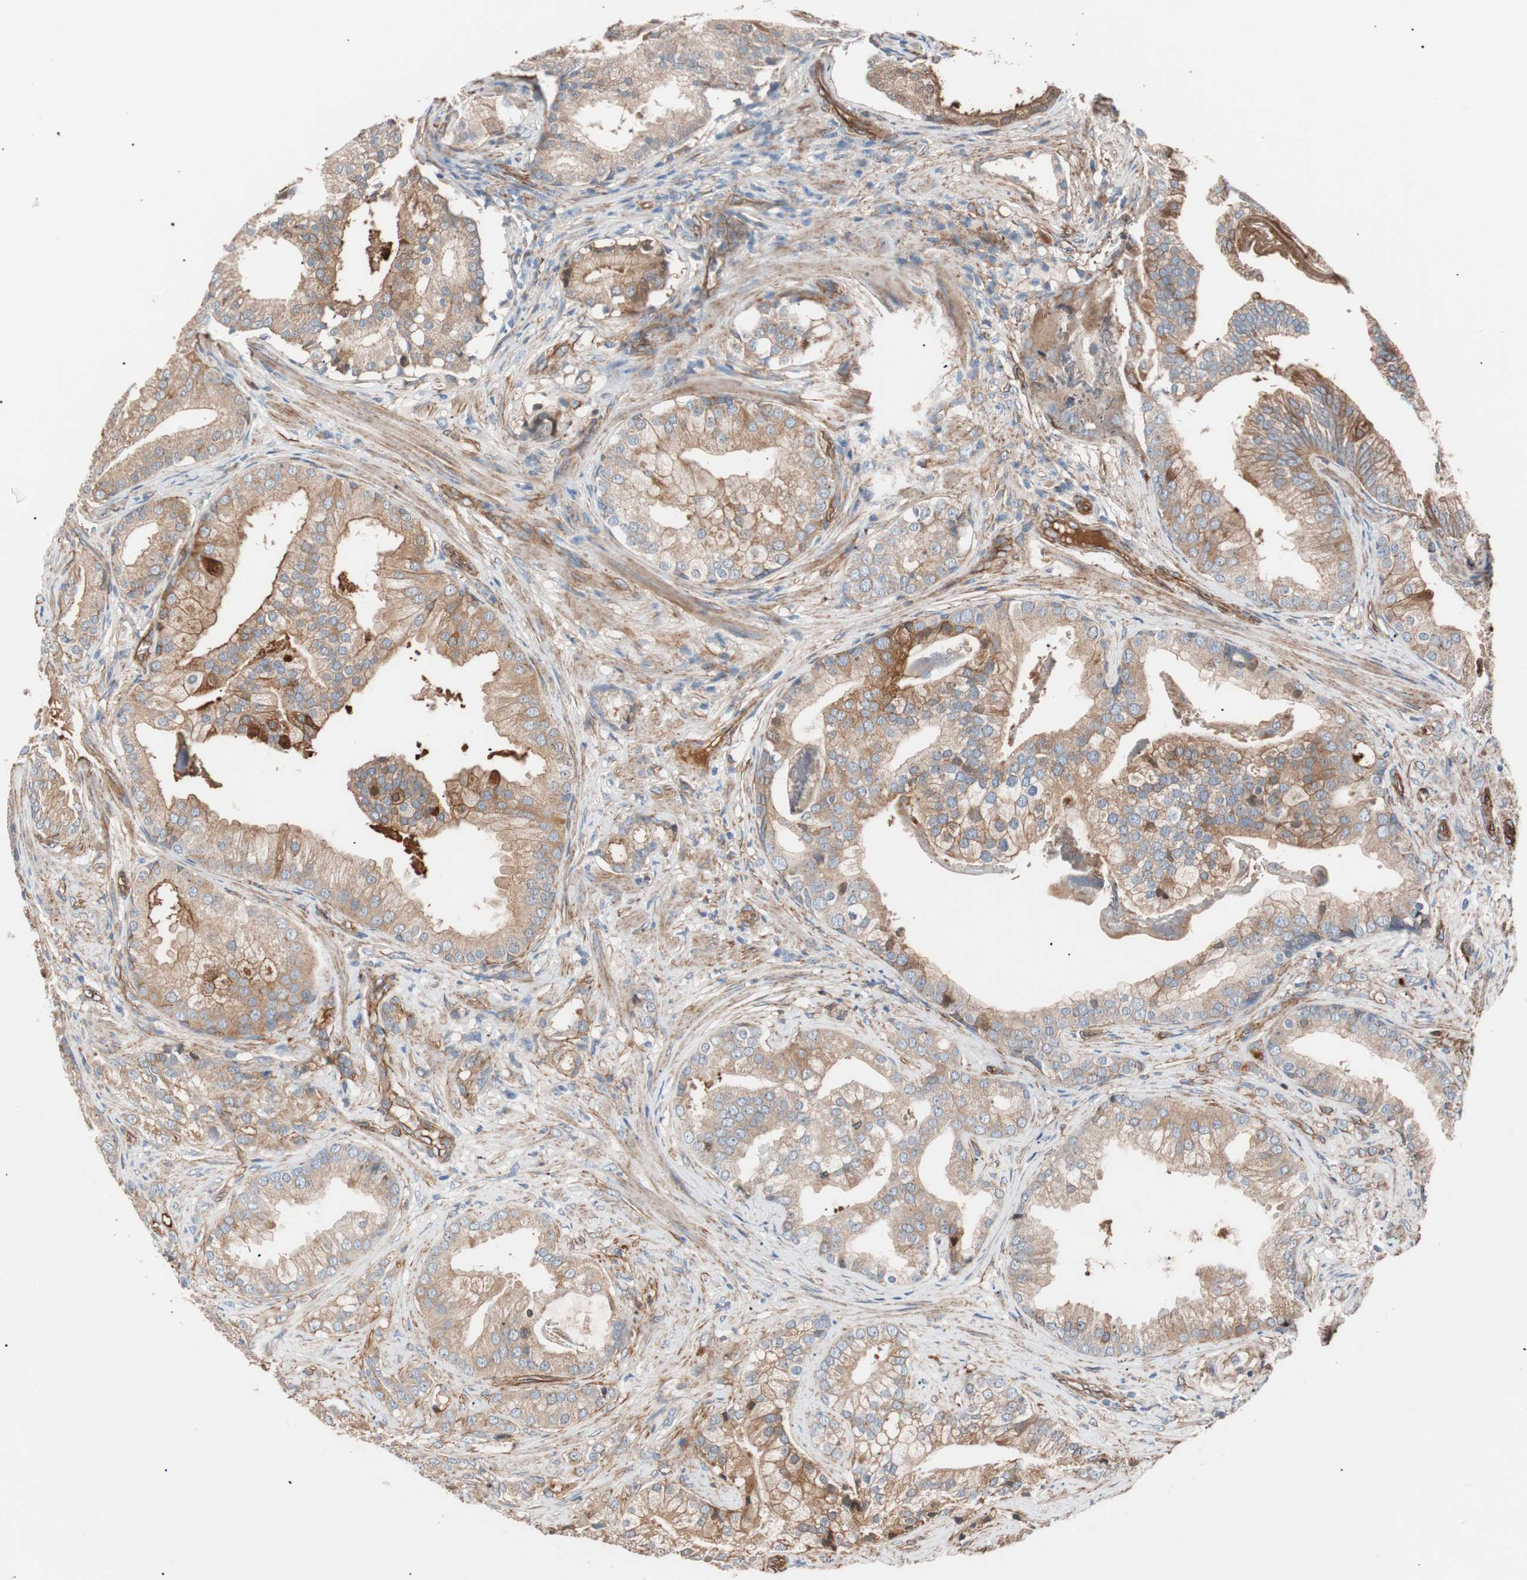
{"staining": {"intensity": "weak", "quantity": "25%-75%", "location": "cytoplasmic/membranous"}, "tissue": "prostate cancer", "cell_type": "Tumor cells", "image_type": "cancer", "snomed": [{"axis": "morphology", "description": "Adenocarcinoma, Low grade"}, {"axis": "topography", "description": "Prostate"}], "caption": "Immunohistochemistry photomicrograph of neoplastic tissue: human low-grade adenocarcinoma (prostate) stained using immunohistochemistry displays low levels of weak protein expression localized specifically in the cytoplasmic/membranous of tumor cells, appearing as a cytoplasmic/membranous brown color.", "gene": "SPINT1", "patient": {"sex": "male", "age": 58}}